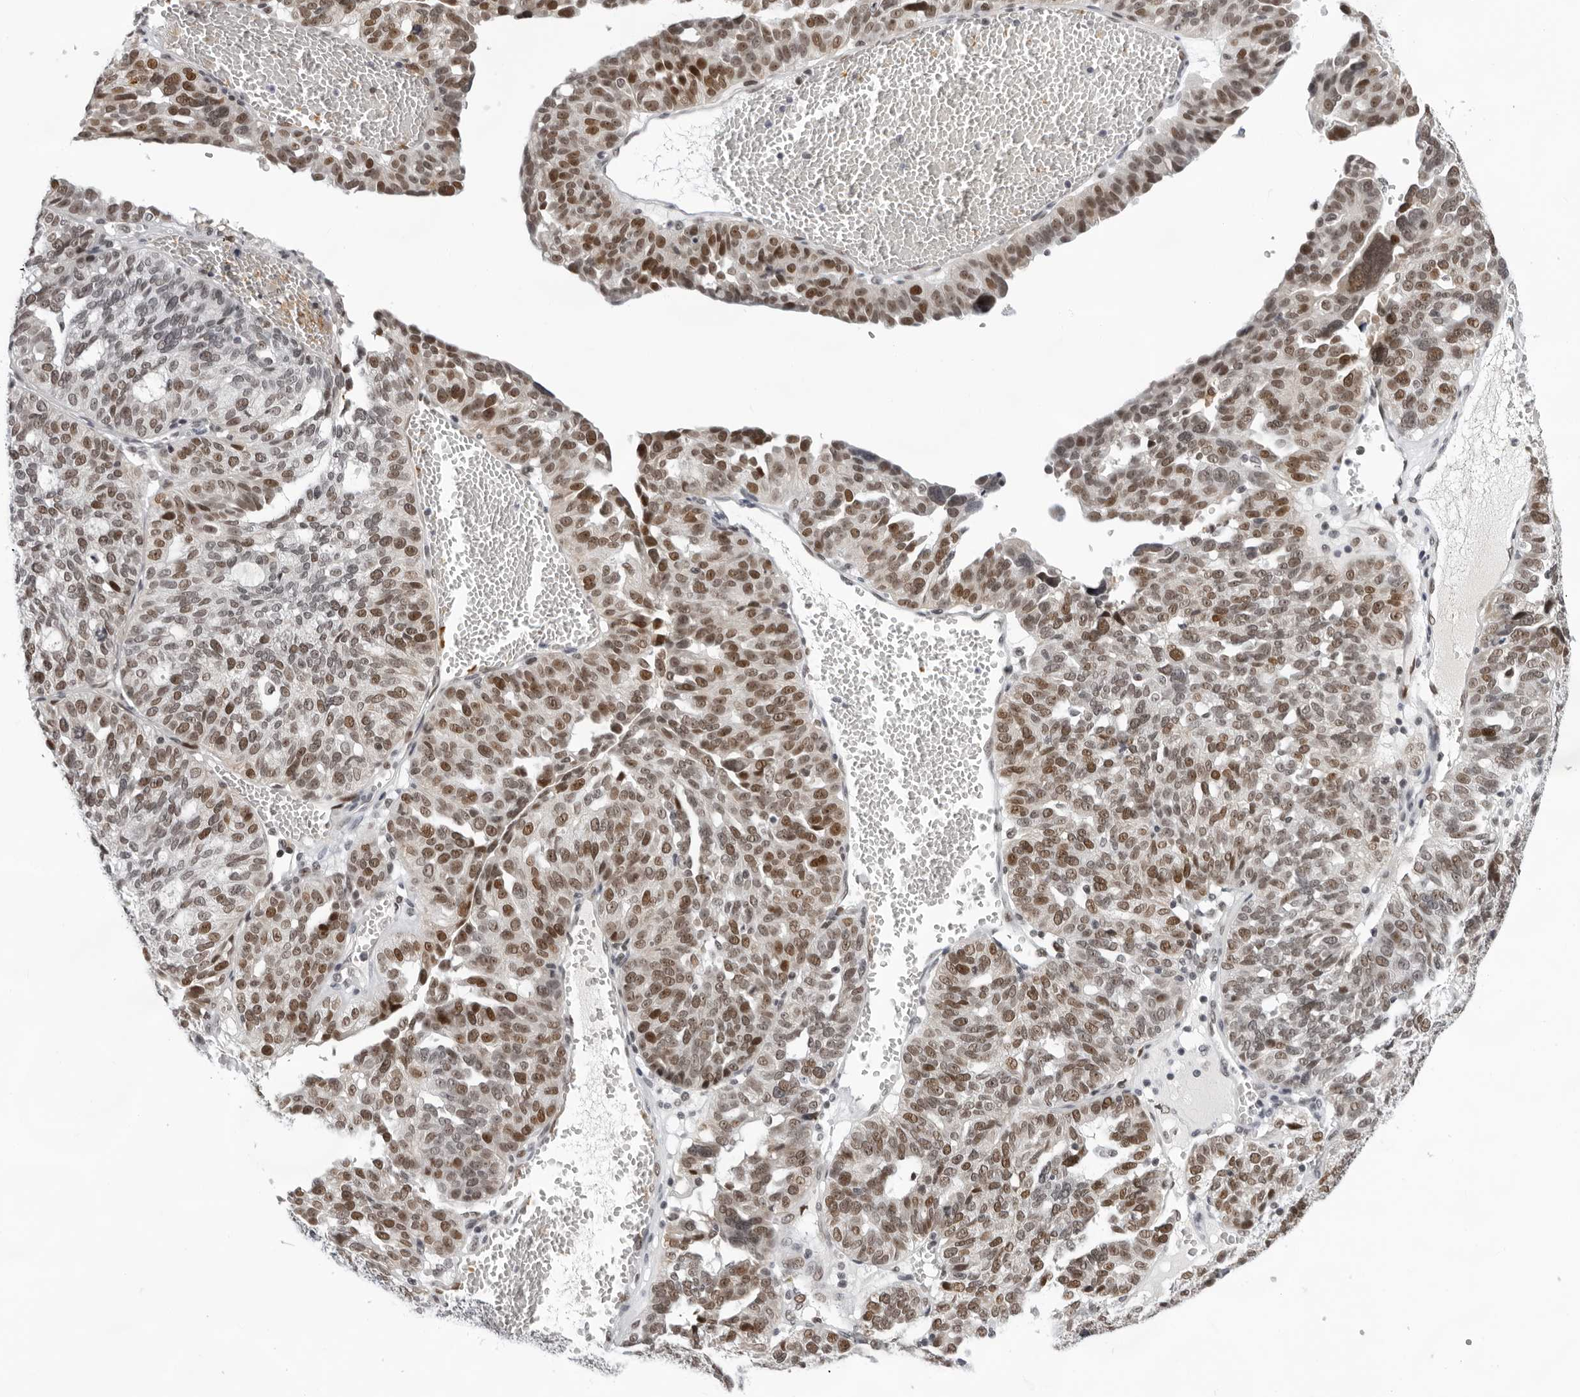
{"staining": {"intensity": "moderate", "quantity": ">75%", "location": "nuclear"}, "tissue": "ovarian cancer", "cell_type": "Tumor cells", "image_type": "cancer", "snomed": [{"axis": "morphology", "description": "Cystadenocarcinoma, serous, NOS"}, {"axis": "topography", "description": "Ovary"}], "caption": "About >75% of tumor cells in human ovarian cancer (serous cystadenocarcinoma) show moderate nuclear protein positivity as visualized by brown immunohistochemical staining.", "gene": "USP1", "patient": {"sex": "female", "age": 59}}